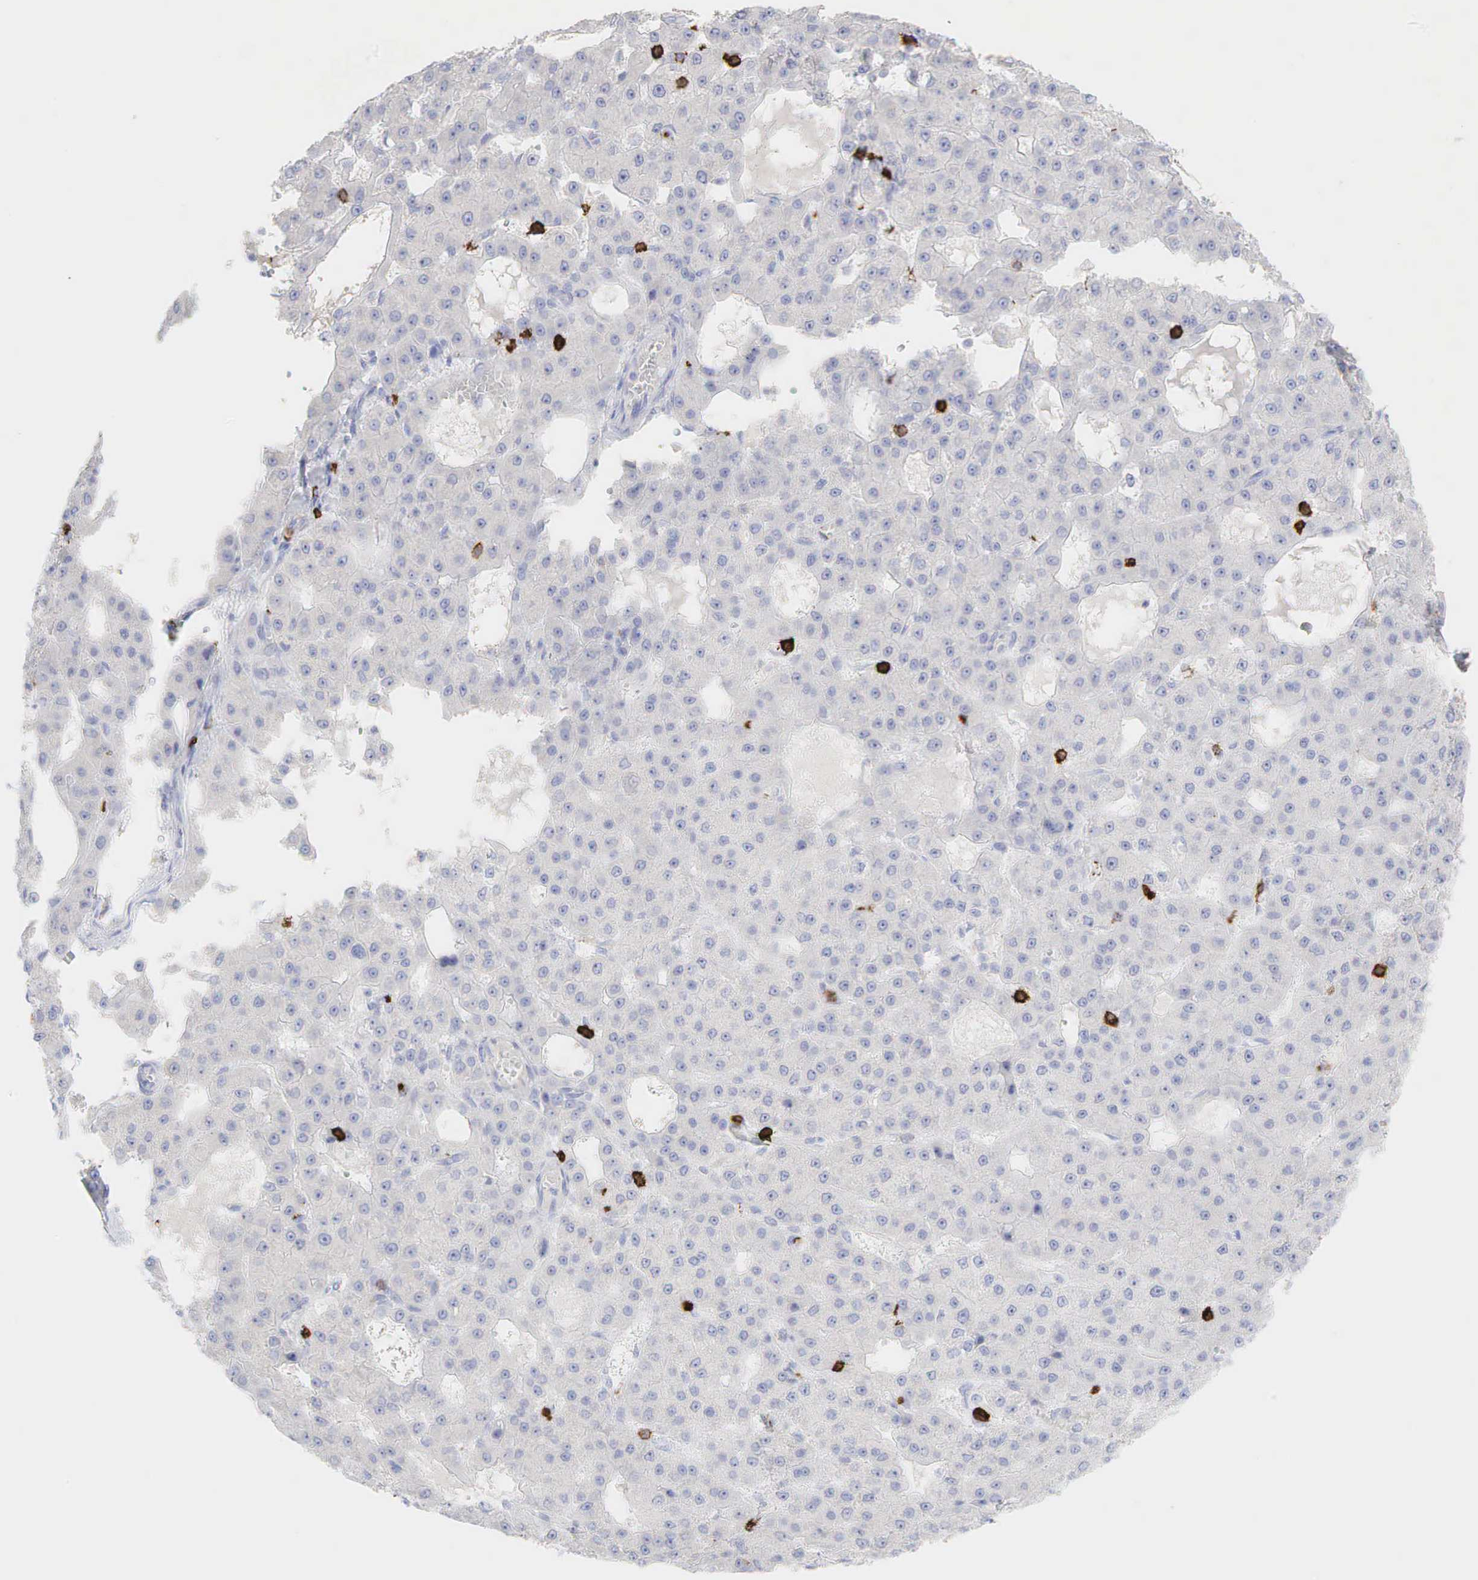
{"staining": {"intensity": "negative", "quantity": "none", "location": "none"}, "tissue": "liver cancer", "cell_type": "Tumor cells", "image_type": "cancer", "snomed": [{"axis": "morphology", "description": "Carcinoma, Hepatocellular, NOS"}, {"axis": "topography", "description": "Liver"}], "caption": "The image reveals no significant staining in tumor cells of hepatocellular carcinoma (liver).", "gene": "CD8A", "patient": {"sex": "male", "age": 47}}